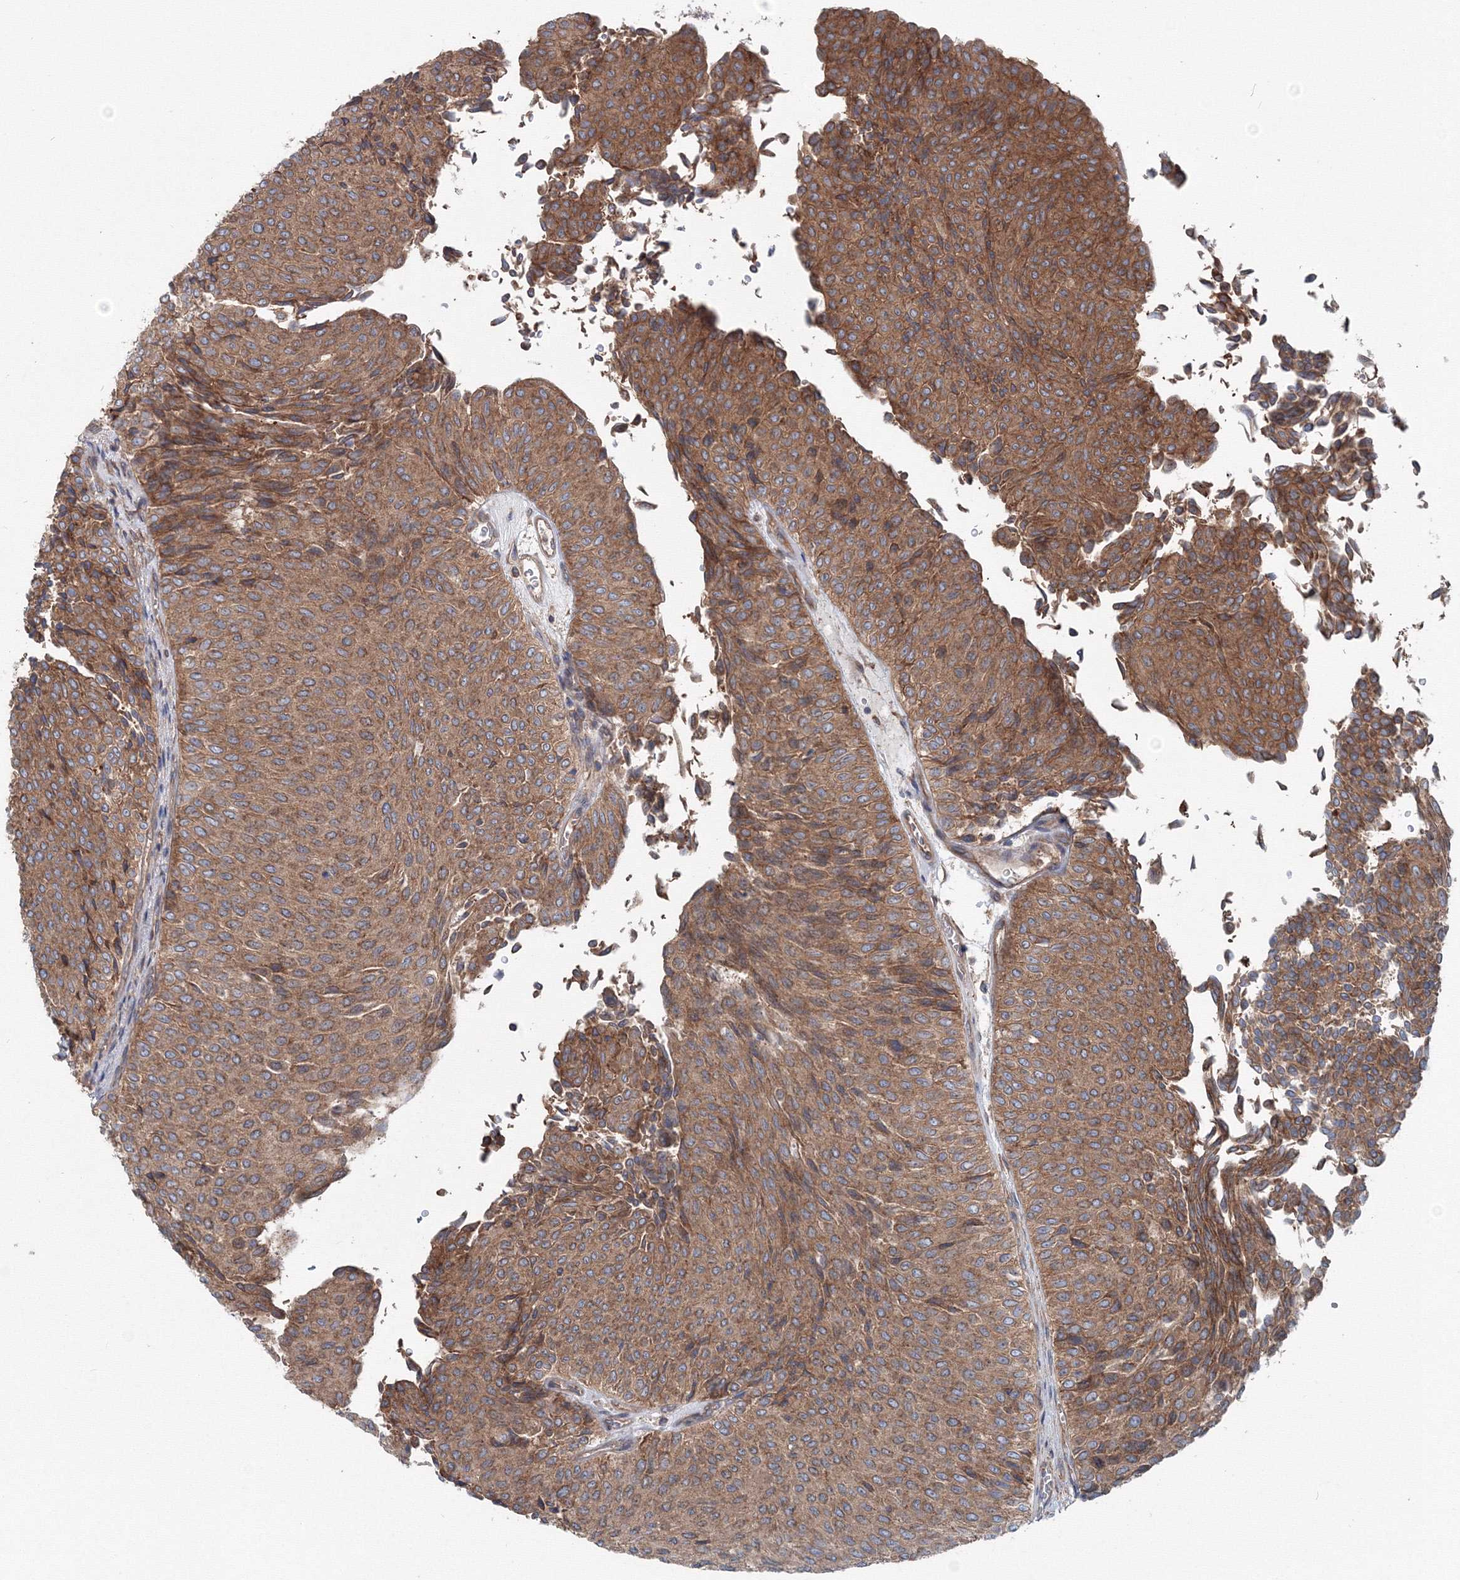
{"staining": {"intensity": "moderate", "quantity": ">75%", "location": "cytoplasmic/membranous"}, "tissue": "urothelial cancer", "cell_type": "Tumor cells", "image_type": "cancer", "snomed": [{"axis": "morphology", "description": "Urothelial carcinoma, Low grade"}, {"axis": "topography", "description": "Urinary bladder"}], "caption": "Immunohistochemical staining of human low-grade urothelial carcinoma demonstrates medium levels of moderate cytoplasmic/membranous staining in approximately >75% of tumor cells.", "gene": "EXOC1", "patient": {"sex": "male", "age": 78}}